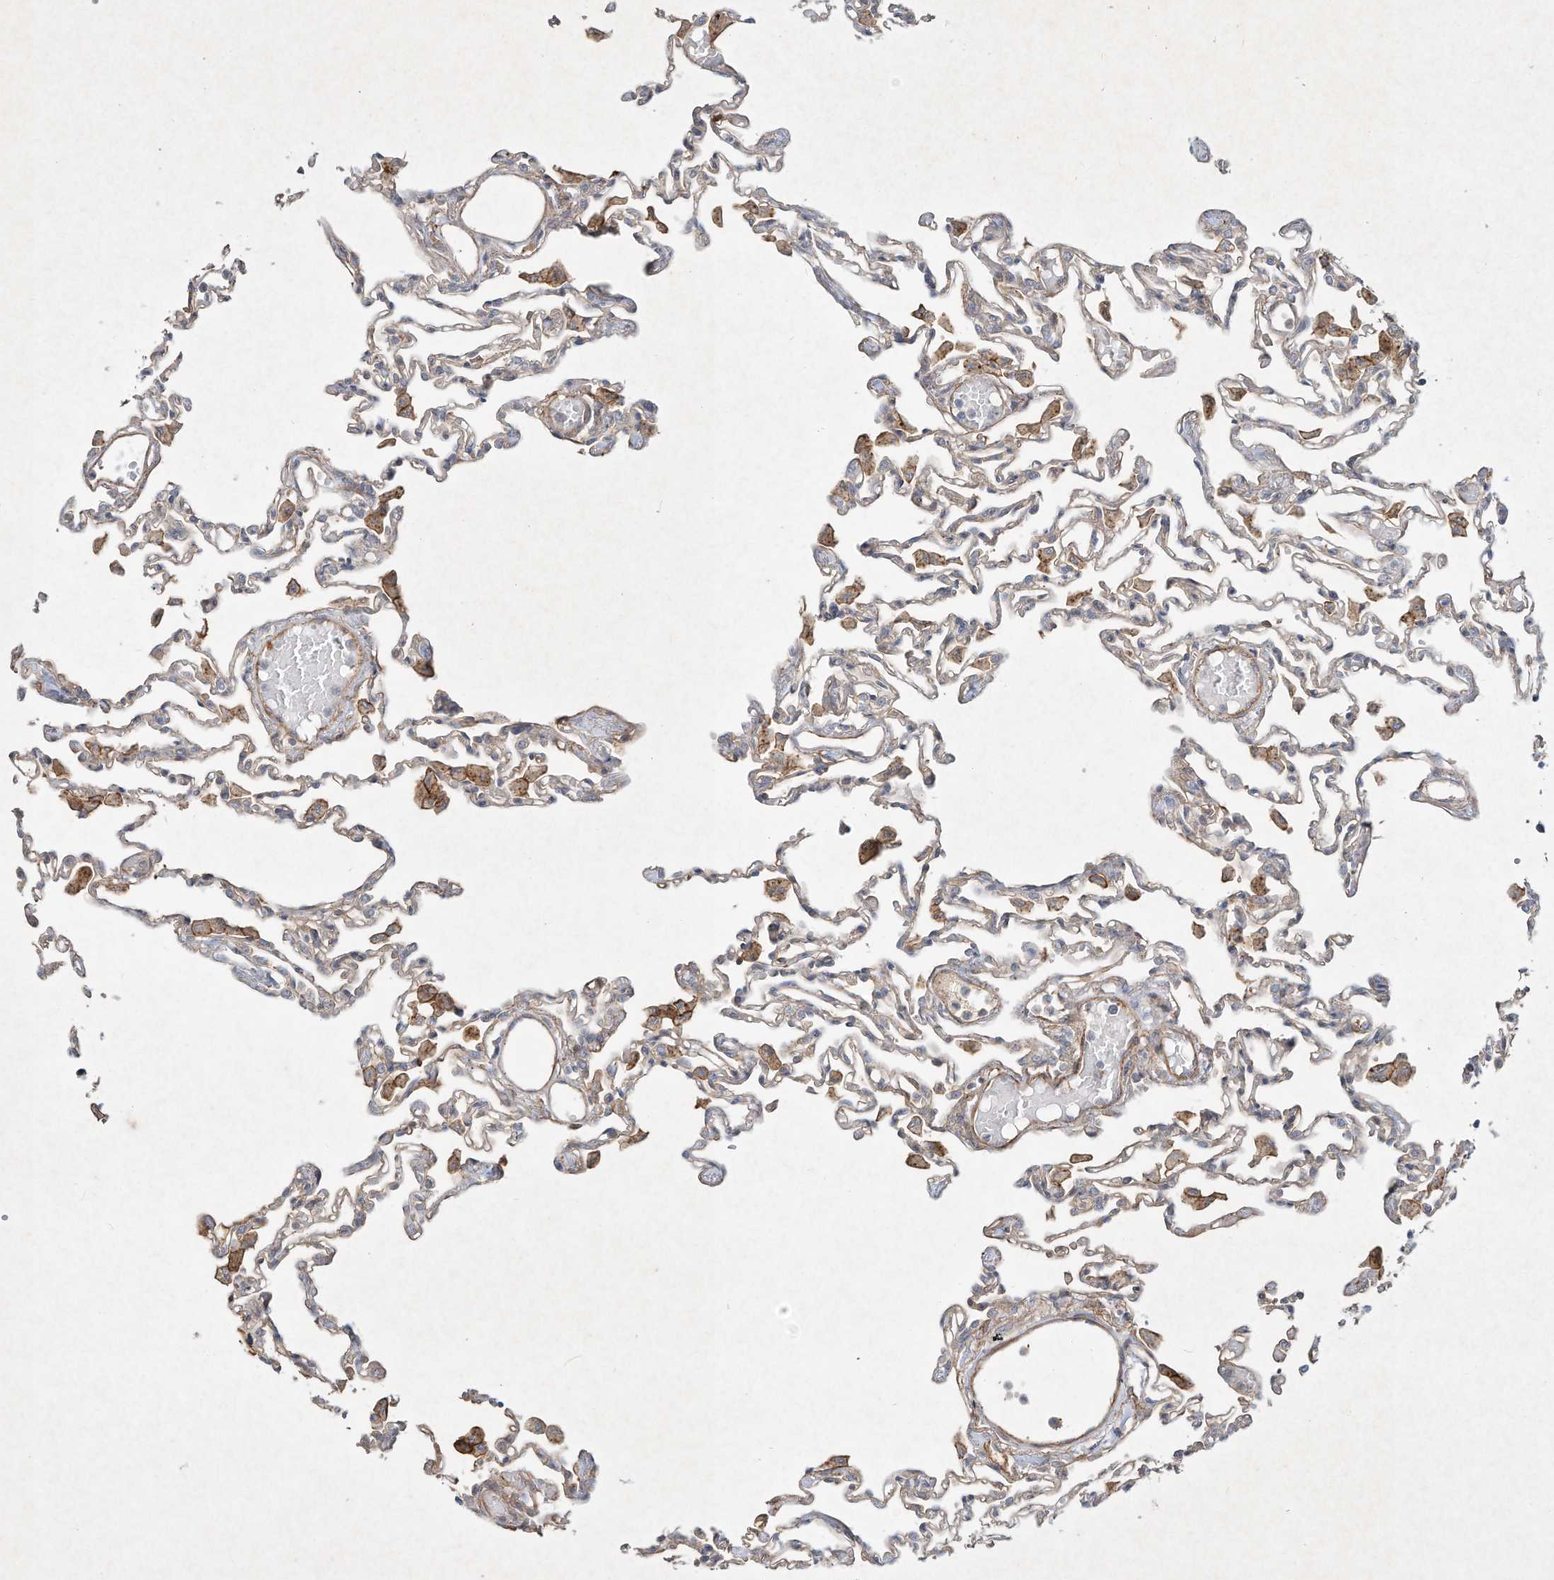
{"staining": {"intensity": "weak", "quantity": "<25%", "location": "cytoplasmic/membranous"}, "tissue": "lung", "cell_type": "Alveolar cells", "image_type": "normal", "snomed": [{"axis": "morphology", "description": "Normal tissue, NOS"}, {"axis": "topography", "description": "Bronchus"}, {"axis": "topography", "description": "Lung"}], "caption": "The histopathology image displays no significant expression in alveolar cells of lung.", "gene": "HTR5A", "patient": {"sex": "female", "age": 49}}